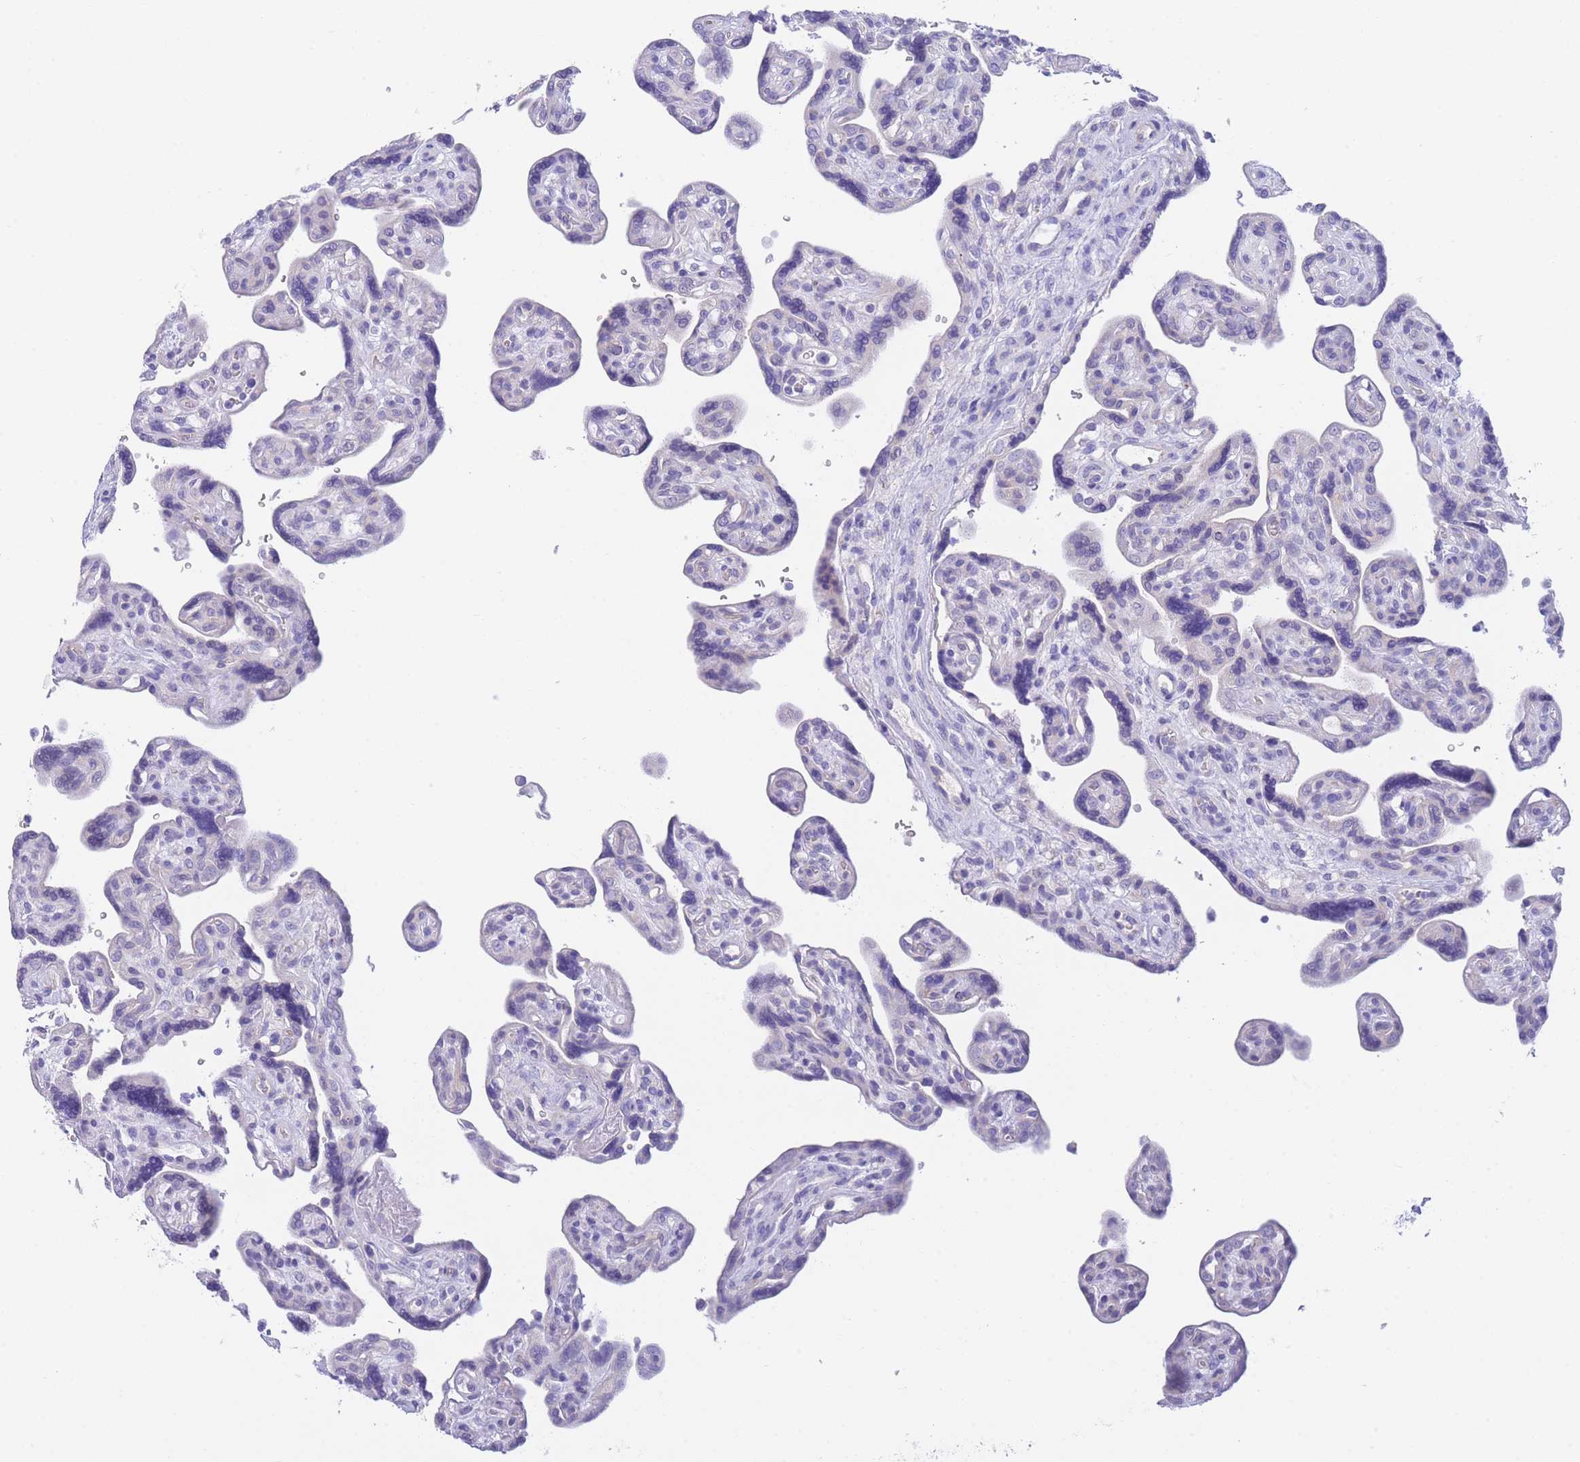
{"staining": {"intensity": "negative", "quantity": "none", "location": "none"}, "tissue": "placenta", "cell_type": "Trophoblastic cells", "image_type": "normal", "snomed": [{"axis": "morphology", "description": "Normal tissue, NOS"}, {"axis": "topography", "description": "Placenta"}], "caption": "The IHC image has no significant expression in trophoblastic cells of placenta.", "gene": "PCDHB3", "patient": {"sex": "female", "age": 39}}